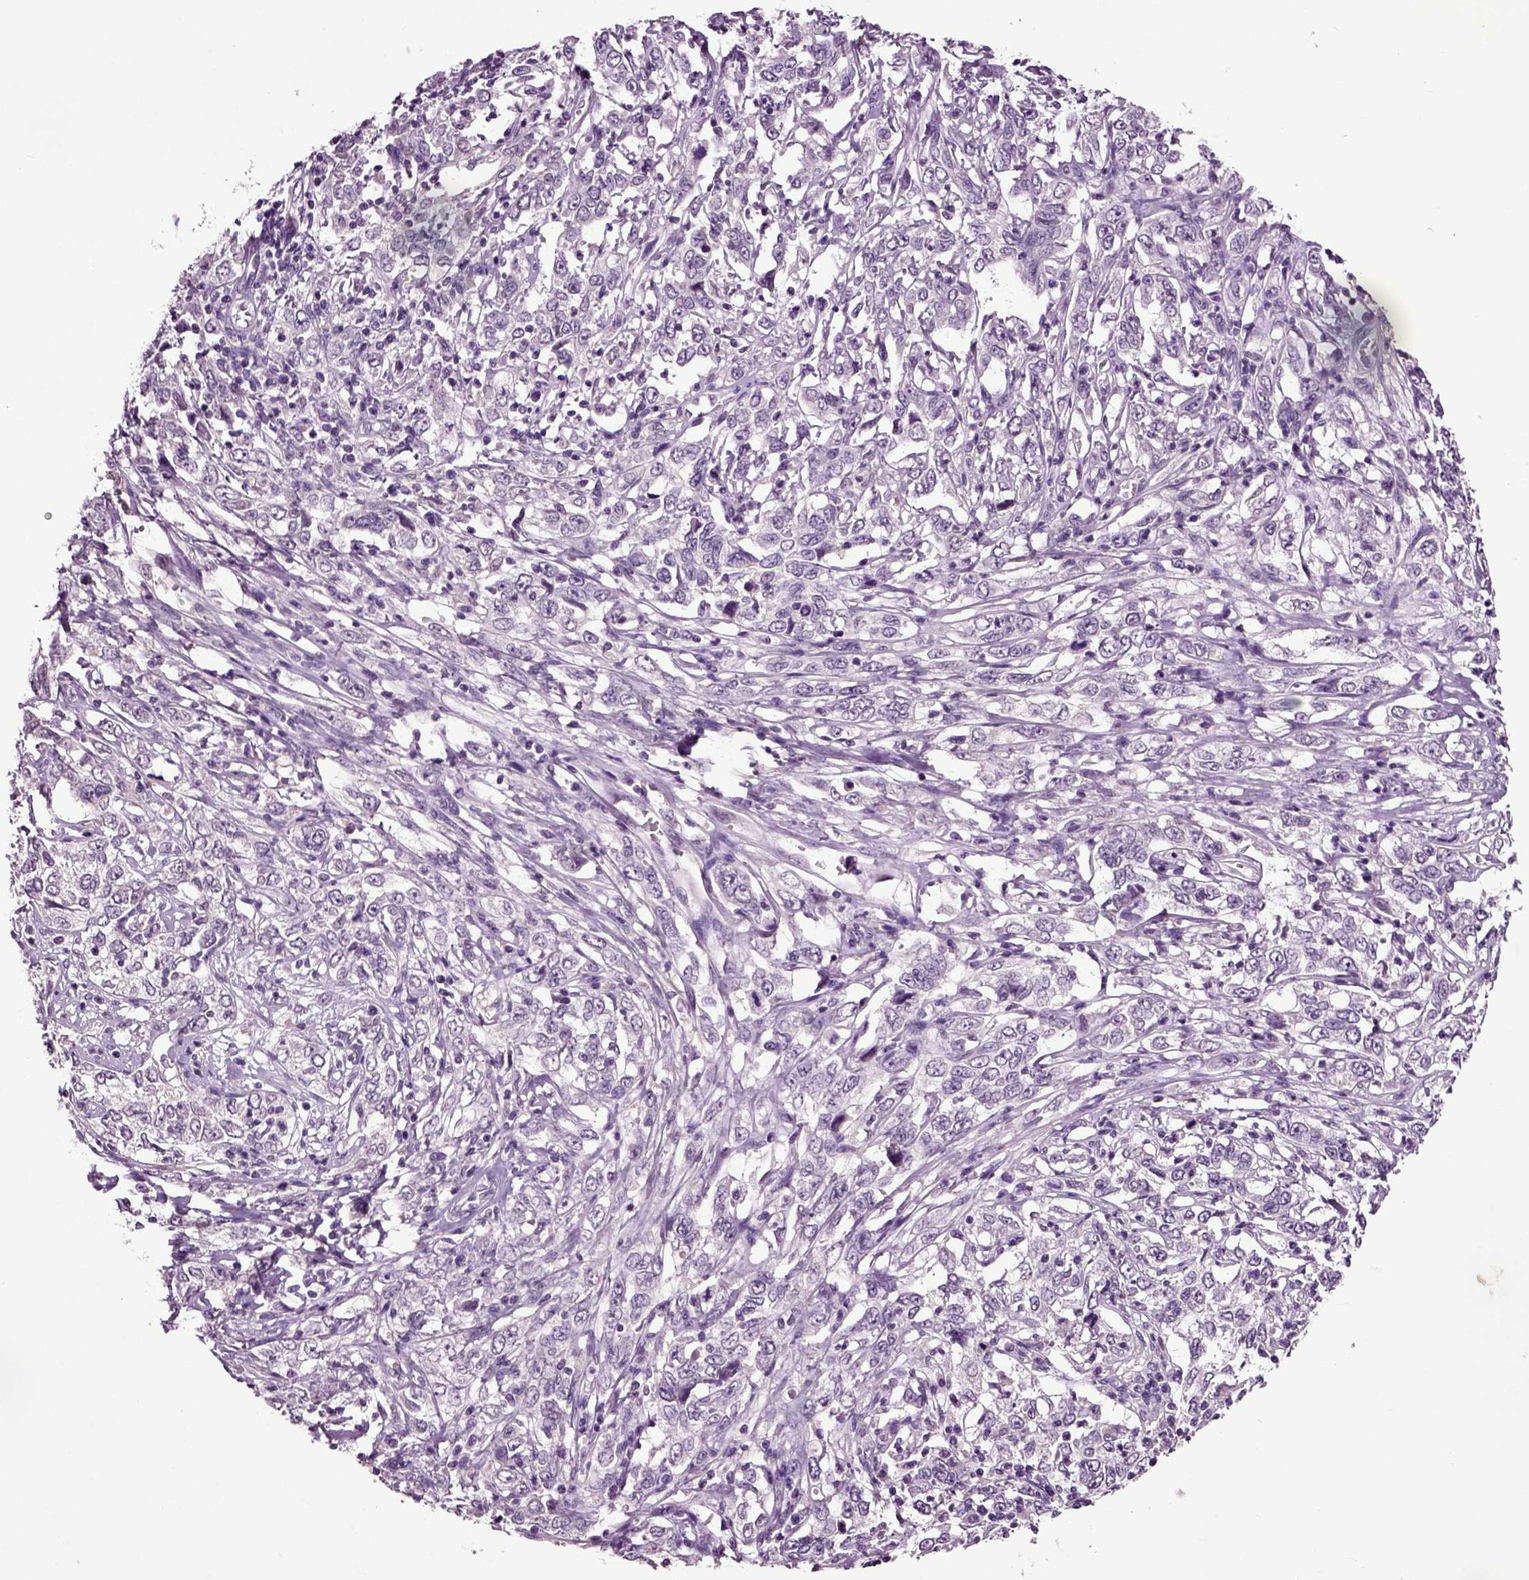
{"staining": {"intensity": "negative", "quantity": "none", "location": "none"}, "tissue": "cervical cancer", "cell_type": "Tumor cells", "image_type": "cancer", "snomed": [{"axis": "morphology", "description": "Adenocarcinoma, NOS"}, {"axis": "topography", "description": "Cervix"}], "caption": "Image shows no protein expression in tumor cells of cervical cancer tissue.", "gene": "CRHR1", "patient": {"sex": "female", "age": 40}}